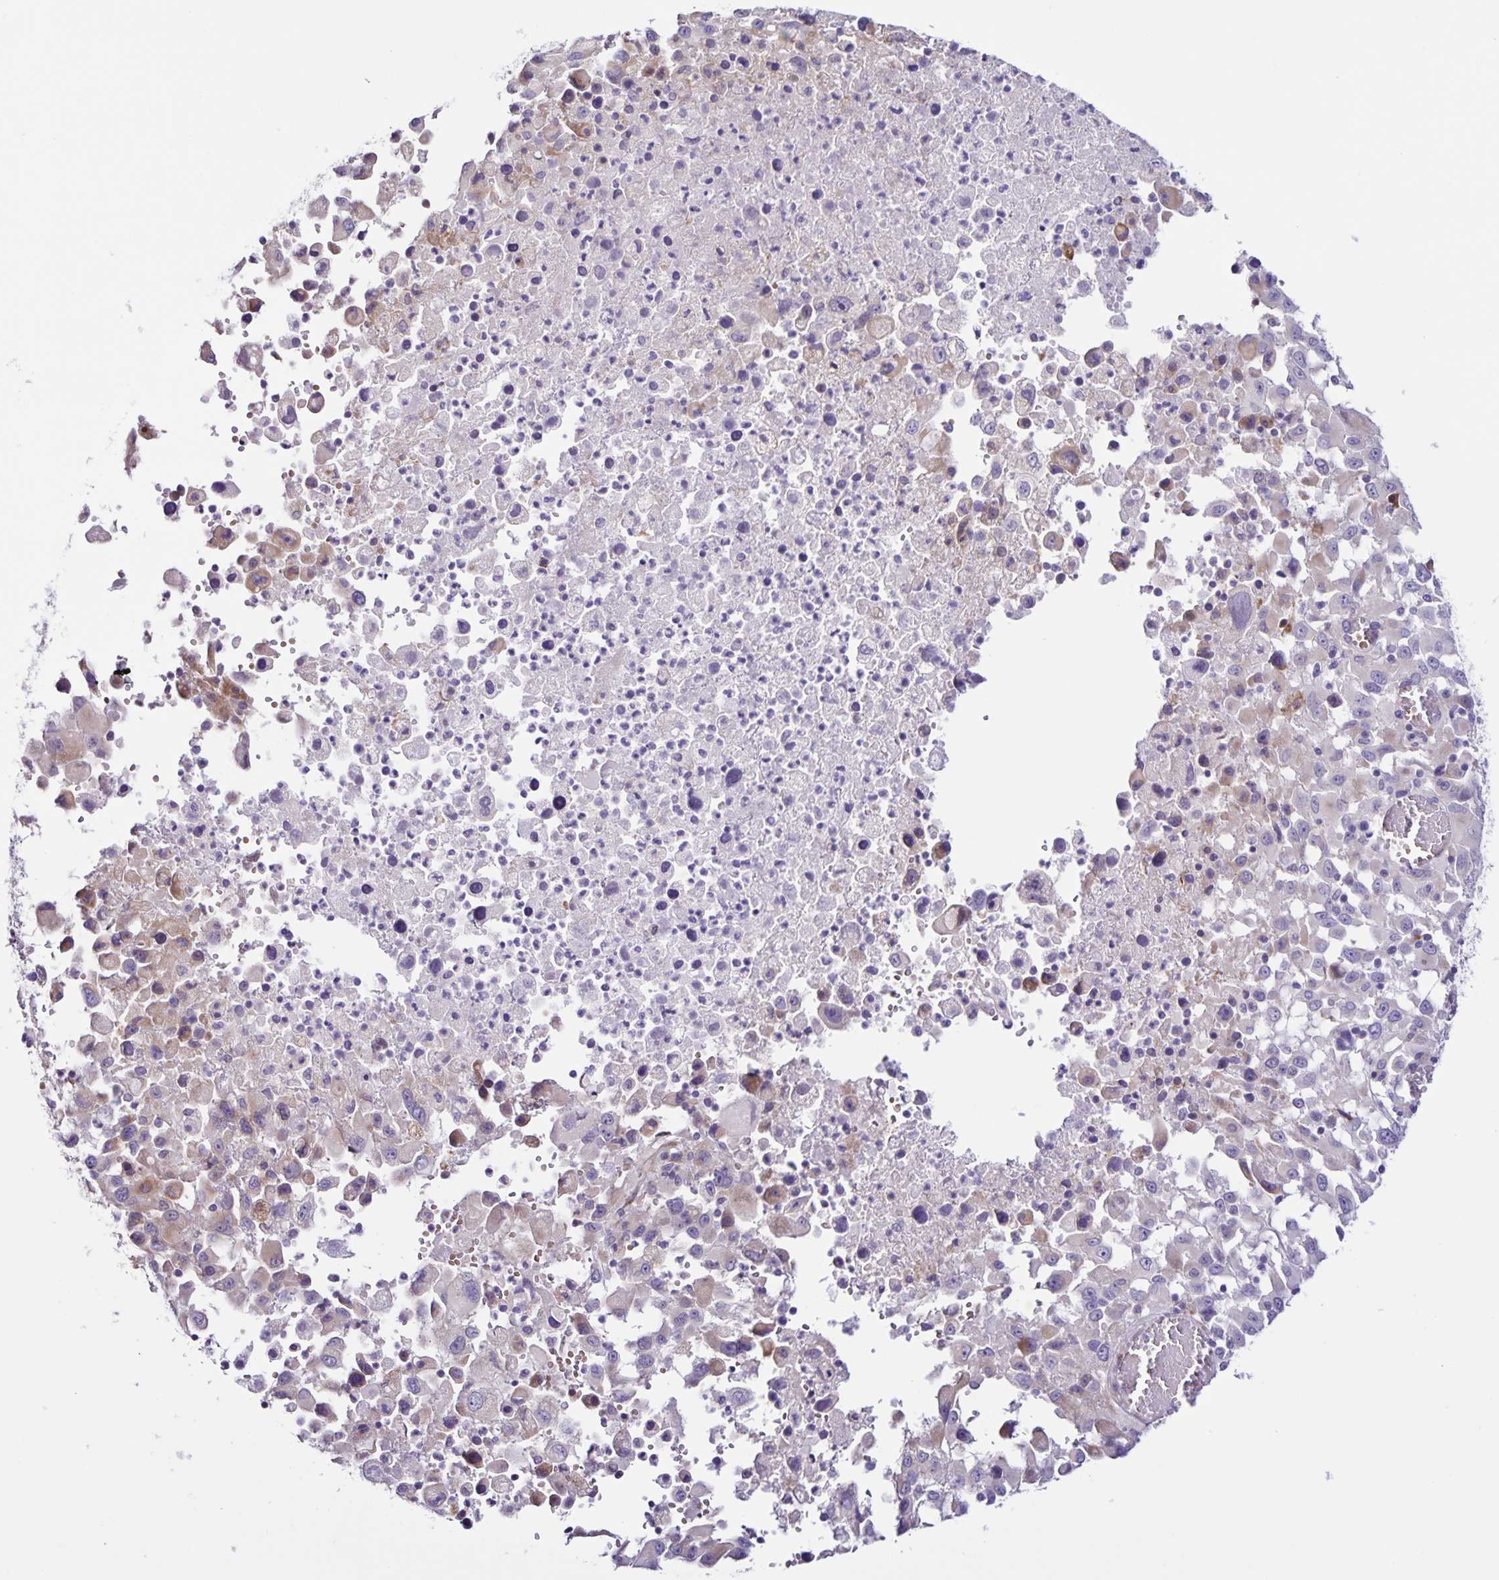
{"staining": {"intensity": "negative", "quantity": "none", "location": "none"}, "tissue": "melanoma", "cell_type": "Tumor cells", "image_type": "cancer", "snomed": [{"axis": "morphology", "description": "Malignant melanoma, Metastatic site"}, {"axis": "topography", "description": "Soft tissue"}], "caption": "Immunohistochemistry (IHC) of human malignant melanoma (metastatic site) reveals no expression in tumor cells. Nuclei are stained in blue.", "gene": "RNFT2", "patient": {"sex": "male", "age": 50}}